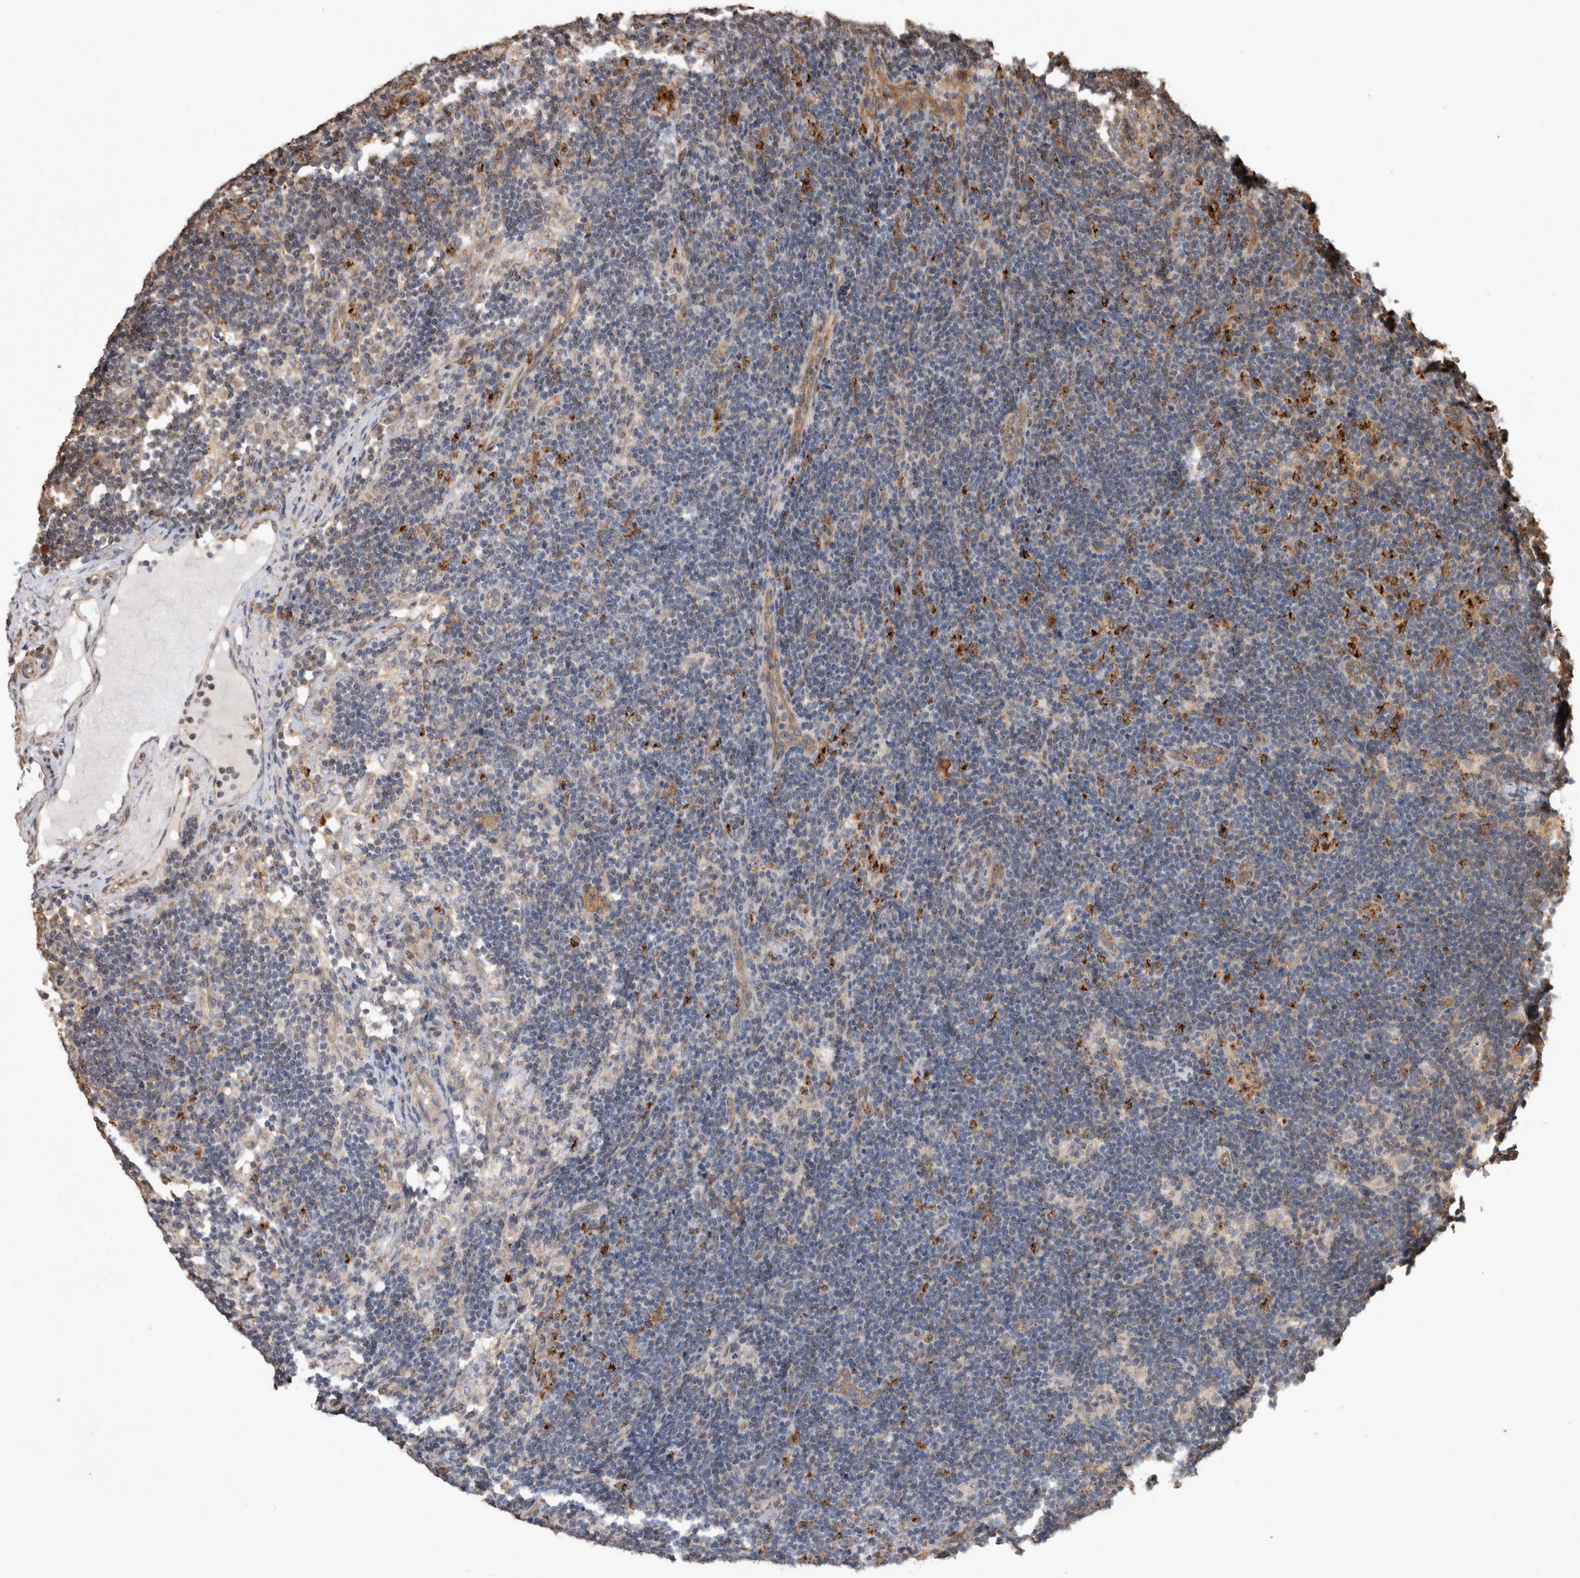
{"staining": {"intensity": "weak", "quantity": "25%-75%", "location": "cytoplasmic/membranous"}, "tissue": "lymph node", "cell_type": "Germinal center cells", "image_type": "normal", "snomed": [{"axis": "morphology", "description": "Normal tissue, NOS"}, {"axis": "topography", "description": "Lymph node"}], "caption": "Unremarkable lymph node reveals weak cytoplasmic/membranous expression in approximately 25%-75% of germinal center cells, visualized by immunohistochemistry.", "gene": "CLIP1", "patient": {"sex": "female", "age": 22}}